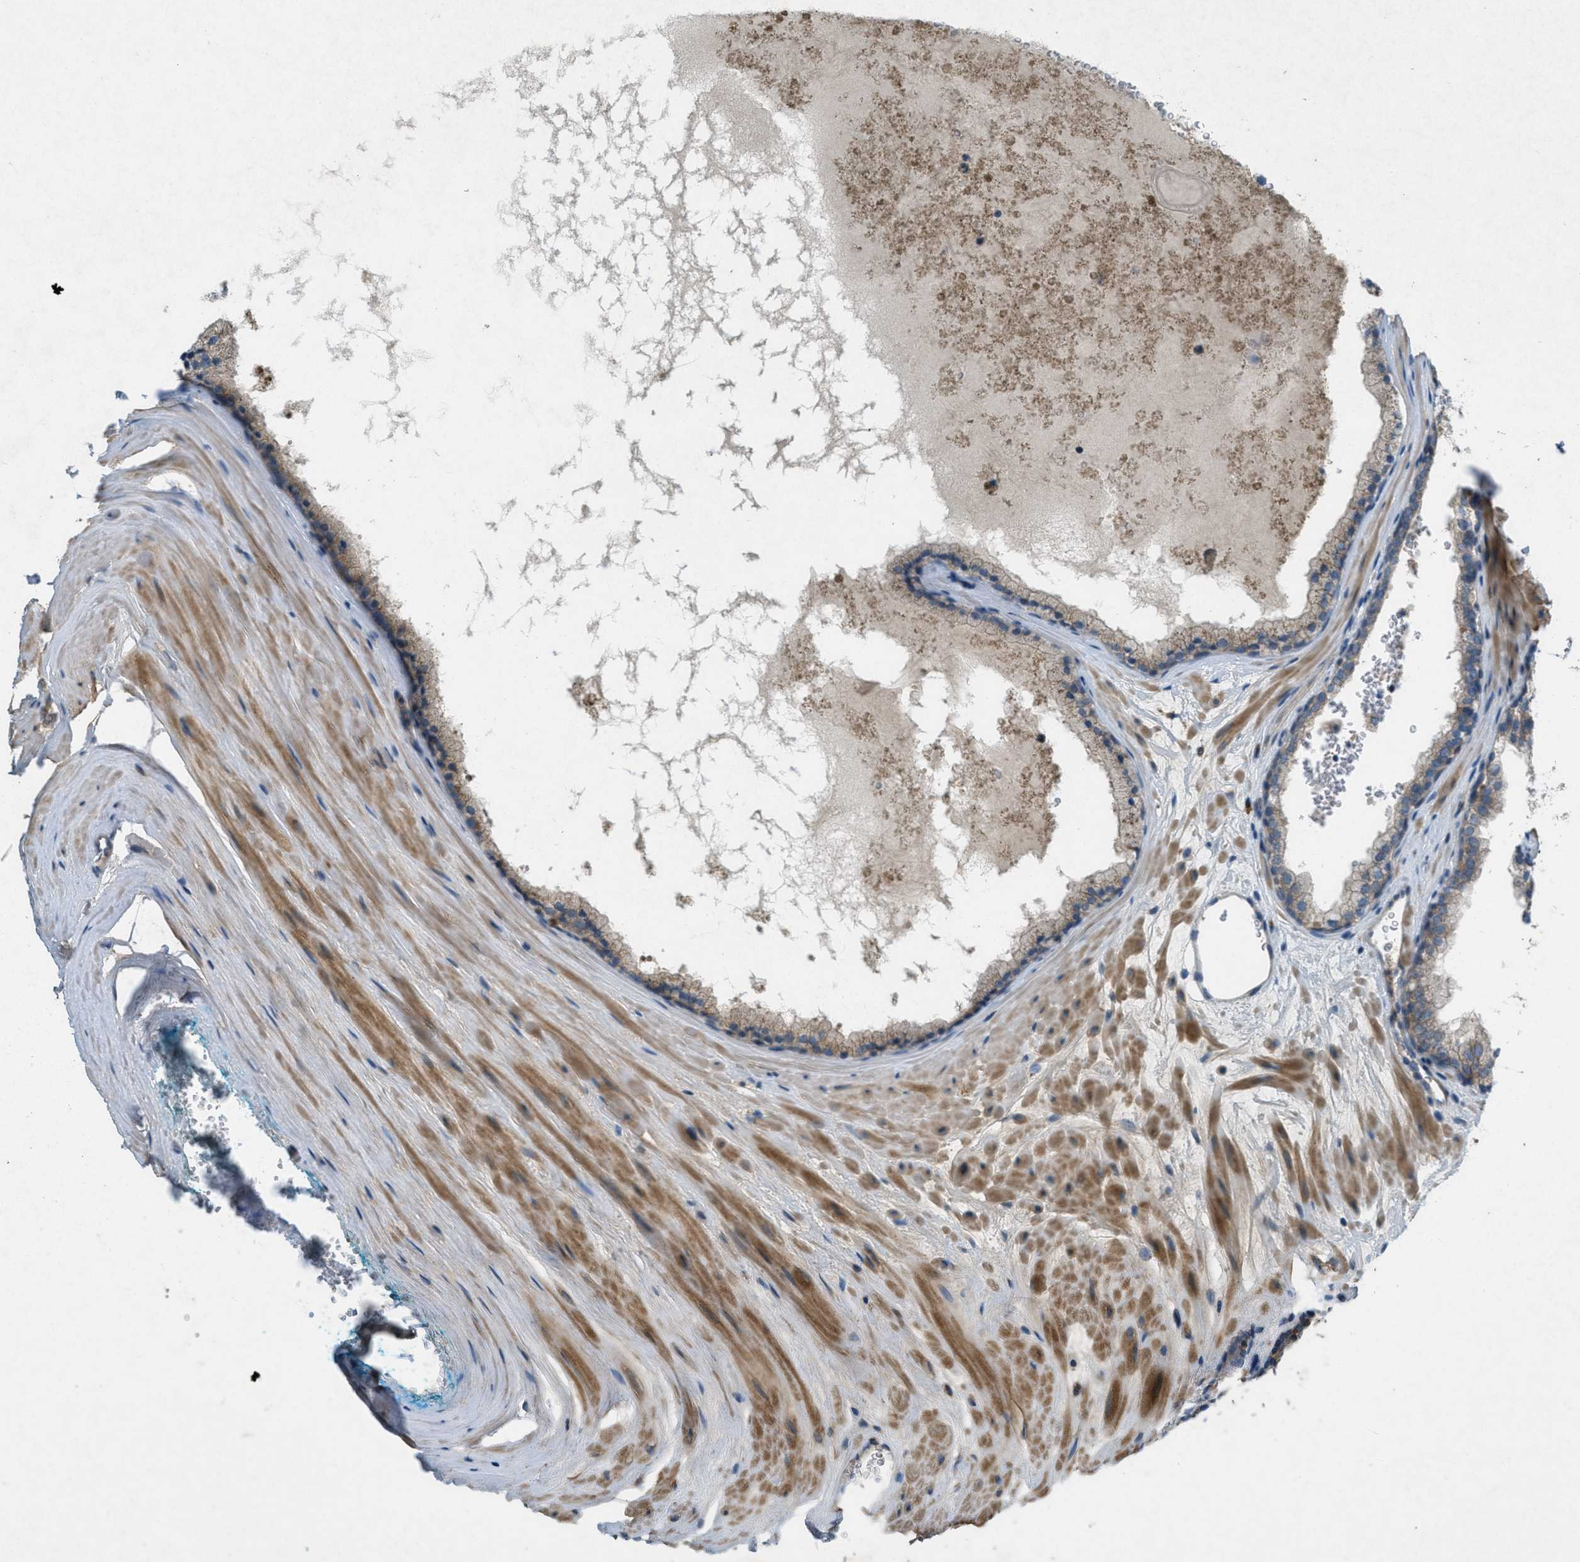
{"staining": {"intensity": "weak", "quantity": ">75%", "location": "cytoplasmic/membranous"}, "tissue": "prostate cancer", "cell_type": "Tumor cells", "image_type": "cancer", "snomed": [{"axis": "morphology", "description": "Adenocarcinoma, High grade"}, {"axis": "topography", "description": "Prostate"}], "caption": "The immunohistochemical stain labels weak cytoplasmic/membranous positivity in tumor cells of prostate cancer tissue.", "gene": "ADCY6", "patient": {"sex": "male", "age": 60}}